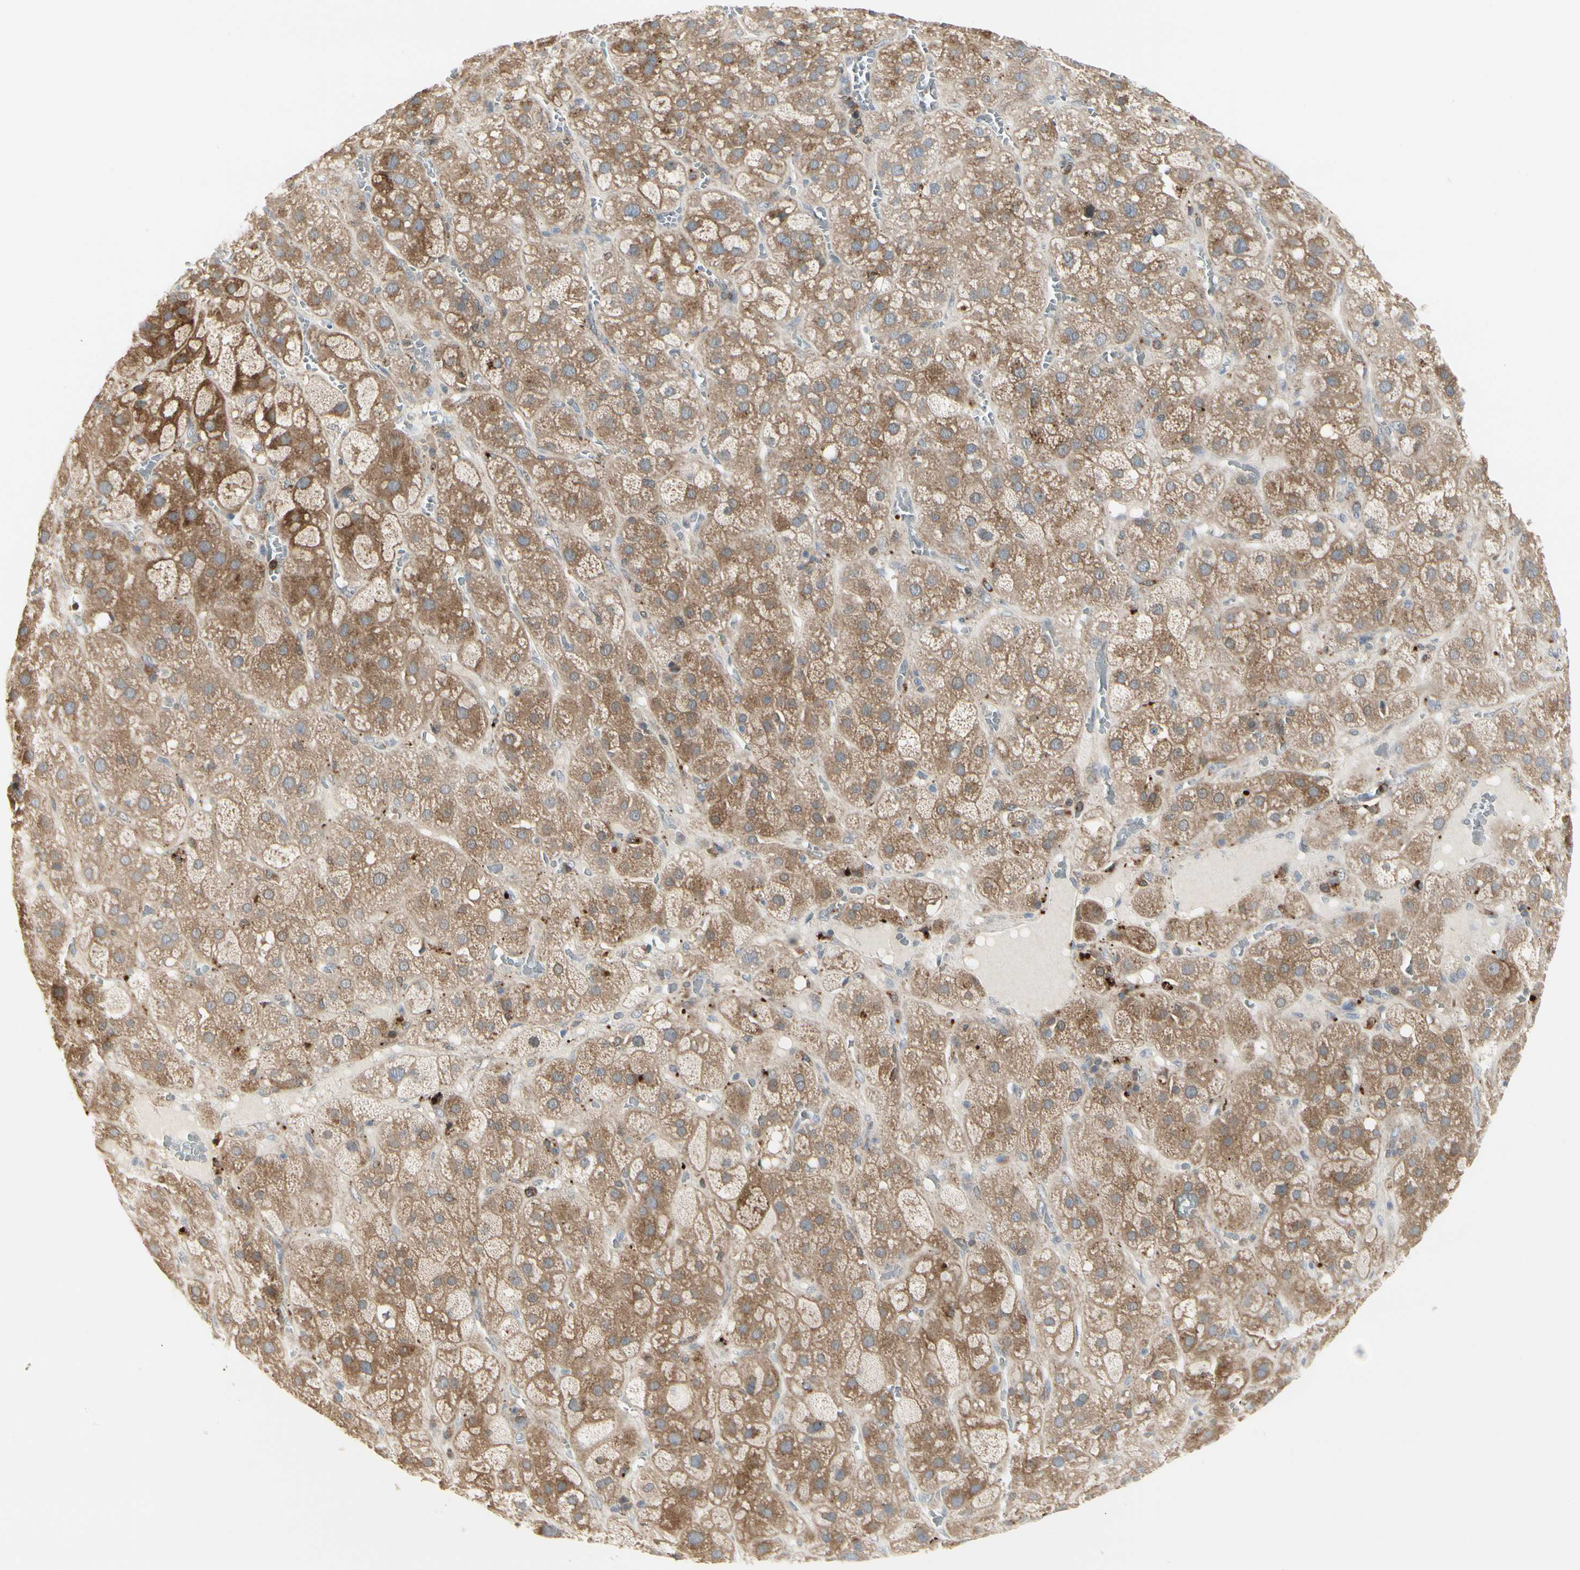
{"staining": {"intensity": "moderate", "quantity": ">75%", "location": "cytoplasmic/membranous"}, "tissue": "adrenal gland", "cell_type": "Glandular cells", "image_type": "normal", "snomed": [{"axis": "morphology", "description": "Normal tissue, NOS"}, {"axis": "topography", "description": "Adrenal gland"}], "caption": "Approximately >75% of glandular cells in benign human adrenal gland demonstrate moderate cytoplasmic/membranous protein expression as visualized by brown immunohistochemical staining.", "gene": "GRN", "patient": {"sex": "female", "age": 47}}